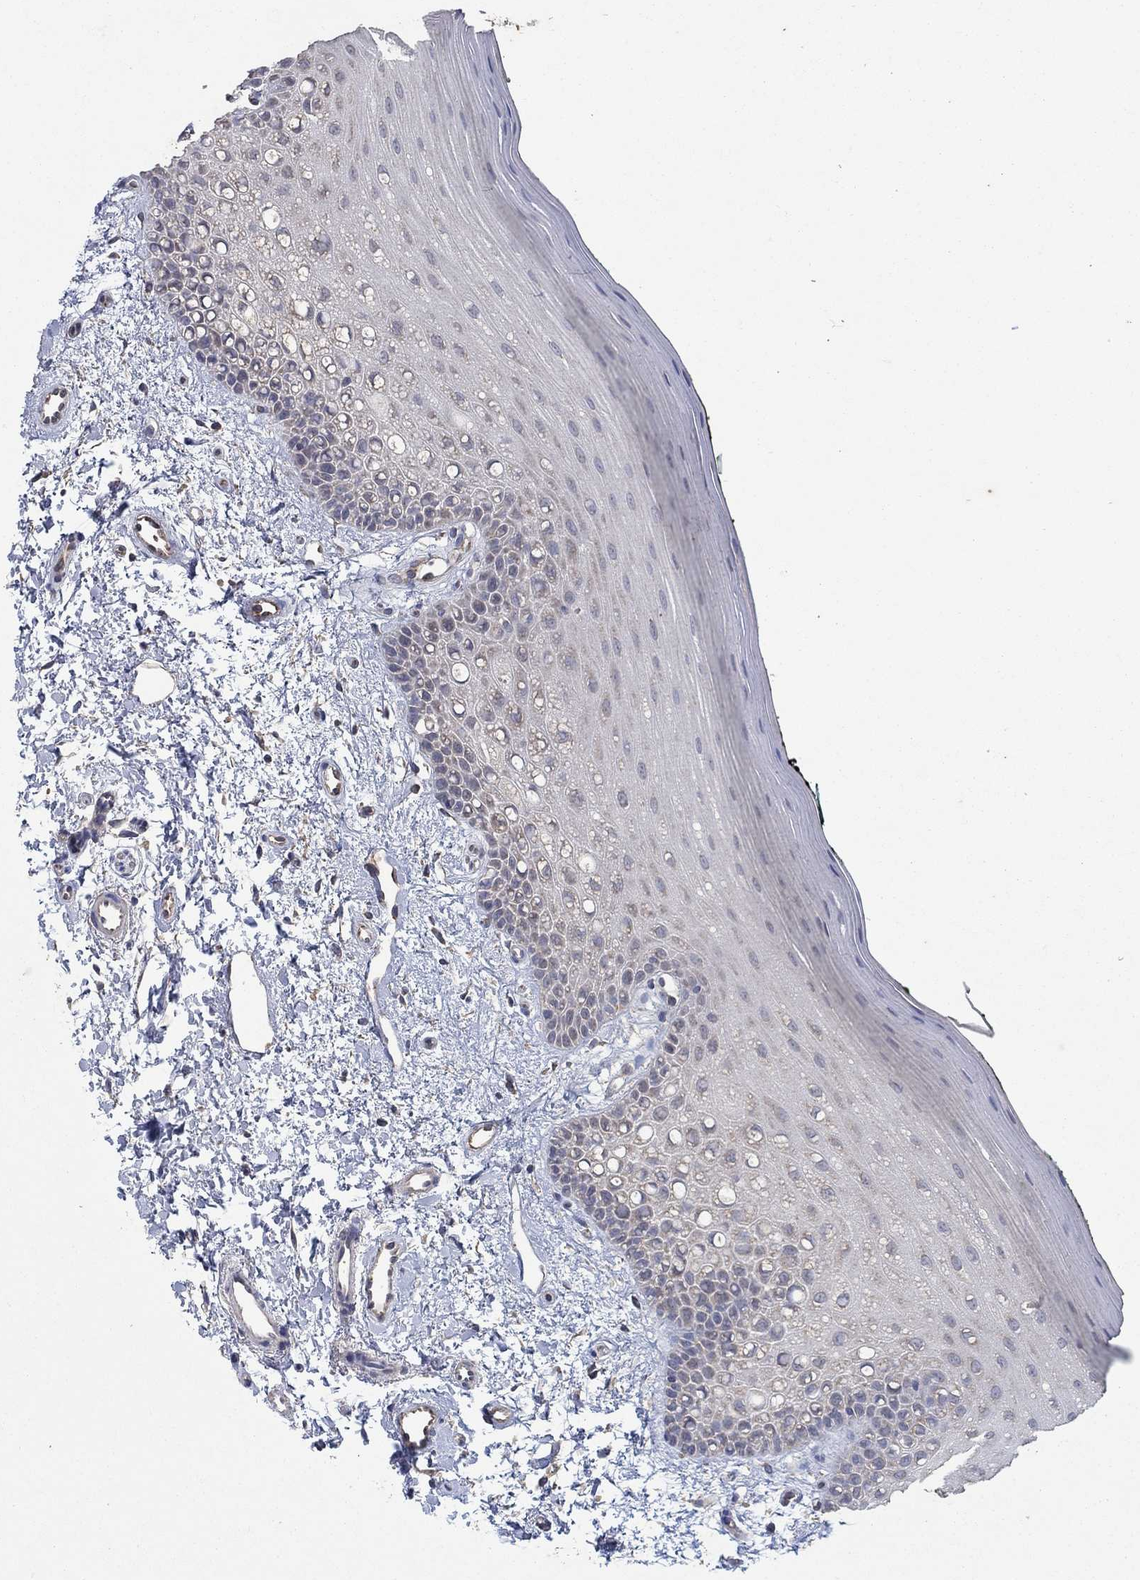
{"staining": {"intensity": "negative", "quantity": "none", "location": "none"}, "tissue": "oral mucosa", "cell_type": "Squamous epithelial cells", "image_type": "normal", "snomed": [{"axis": "morphology", "description": "Normal tissue, NOS"}, {"axis": "topography", "description": "Oral tissue"}], "caption": "Squamous epithelial cells are negative for protein expression in unremarkable human oral mucosa. The staining was performed using DAB (3,3'-diaminobenzidine) to visualize the protein expression in brown, while the nuclei were stained in blue with hematoxylin (Magnification: 20x).", "gene": "HID1", "patient": {"sex": "female", "age": 78}}